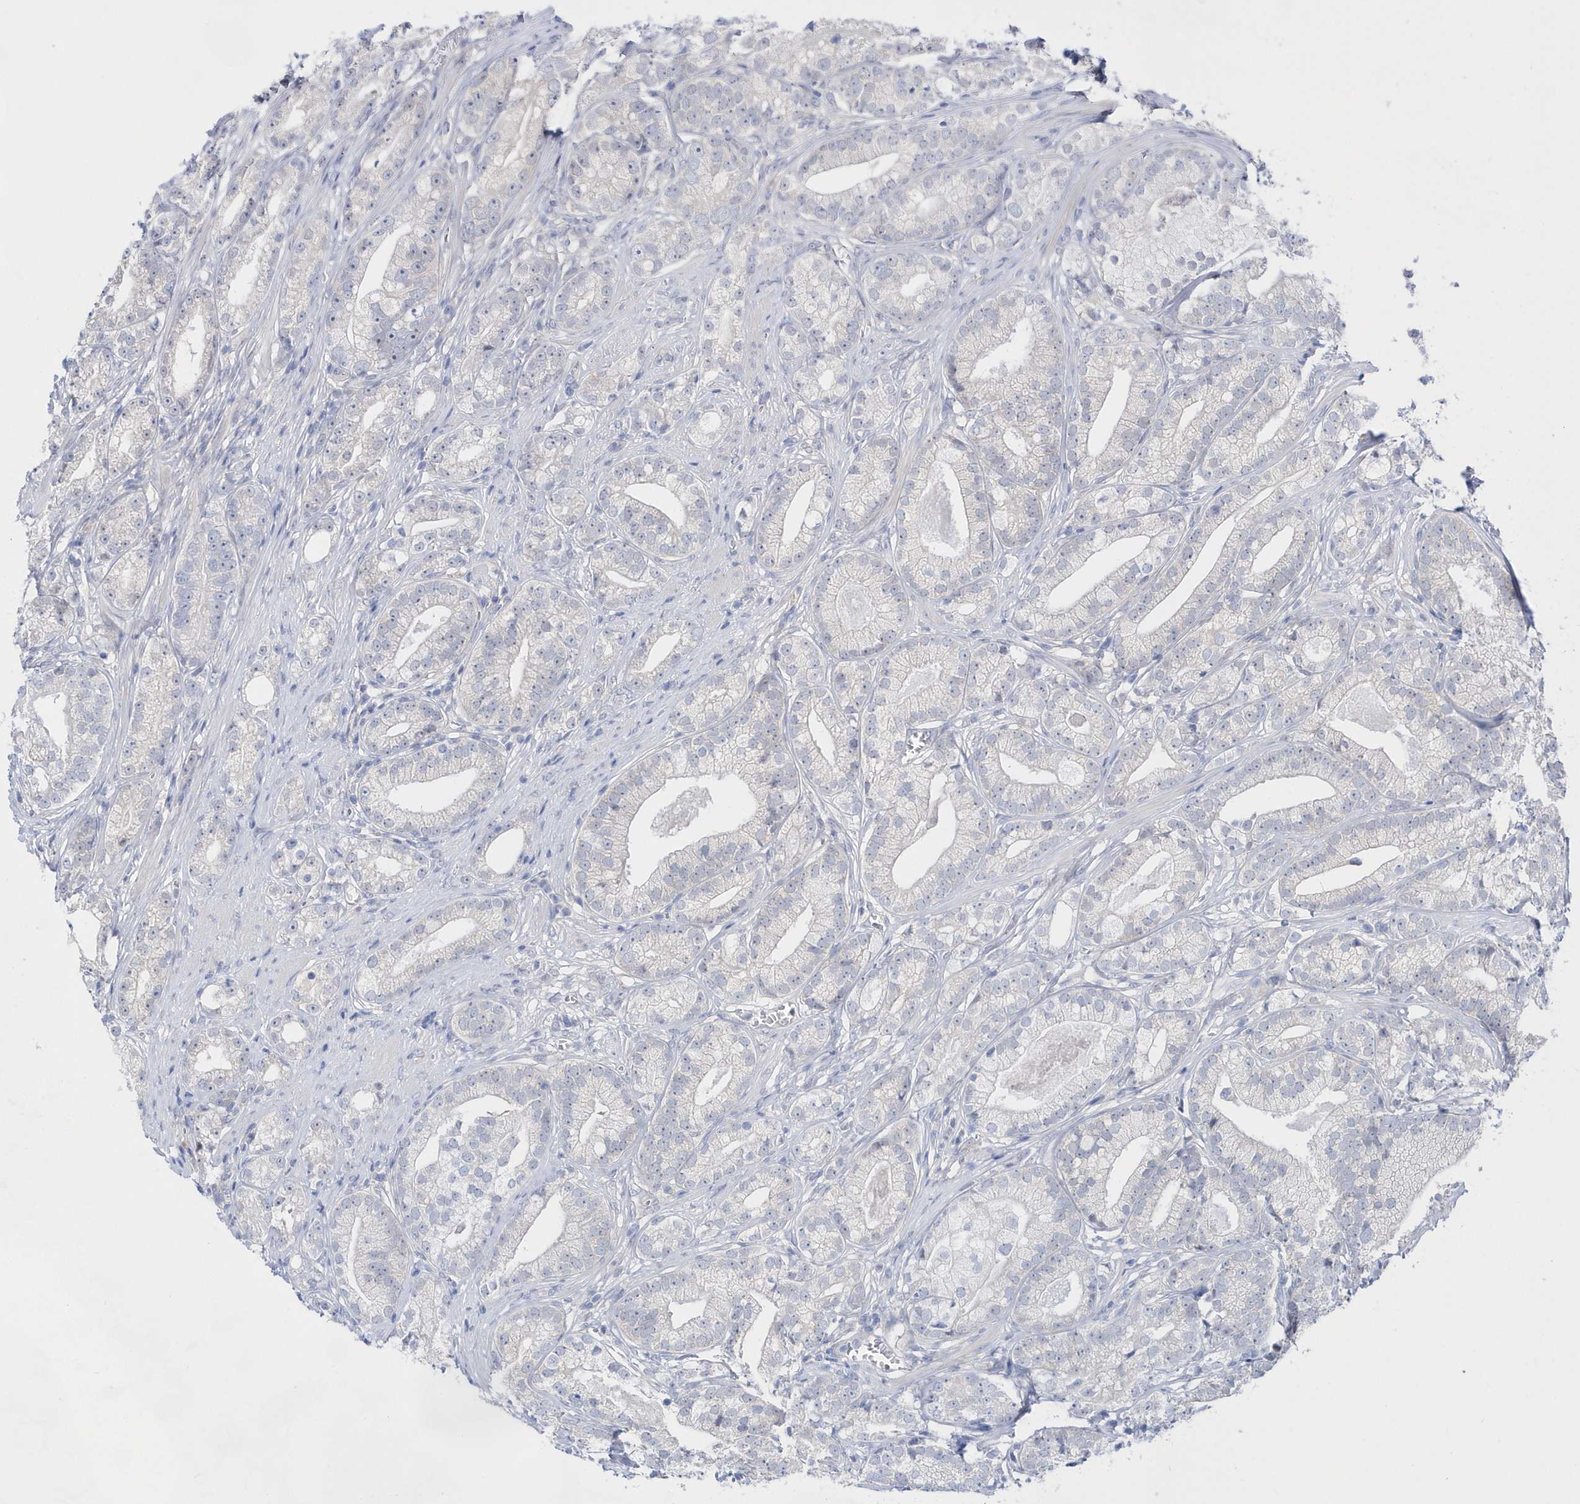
{"staining": {"intensity": "negative", "quantity": "none", "location": "none"}, "tissue": "prostate cancer", "cell_type": "Tumor cells", "image_type": "cancer", "snomed": [{"axis": "morphology", "description": "Adenocarcinoma, High grade"}, {"axis": "topography", "description": "Prostate"}], "caption": "The photomicrograph reveals no significant expression in tumor cells of adenocarcinoma (high-grade) (prostate).", "gene": "BDH2", "patient": {"sex": "male", "age": 69}}